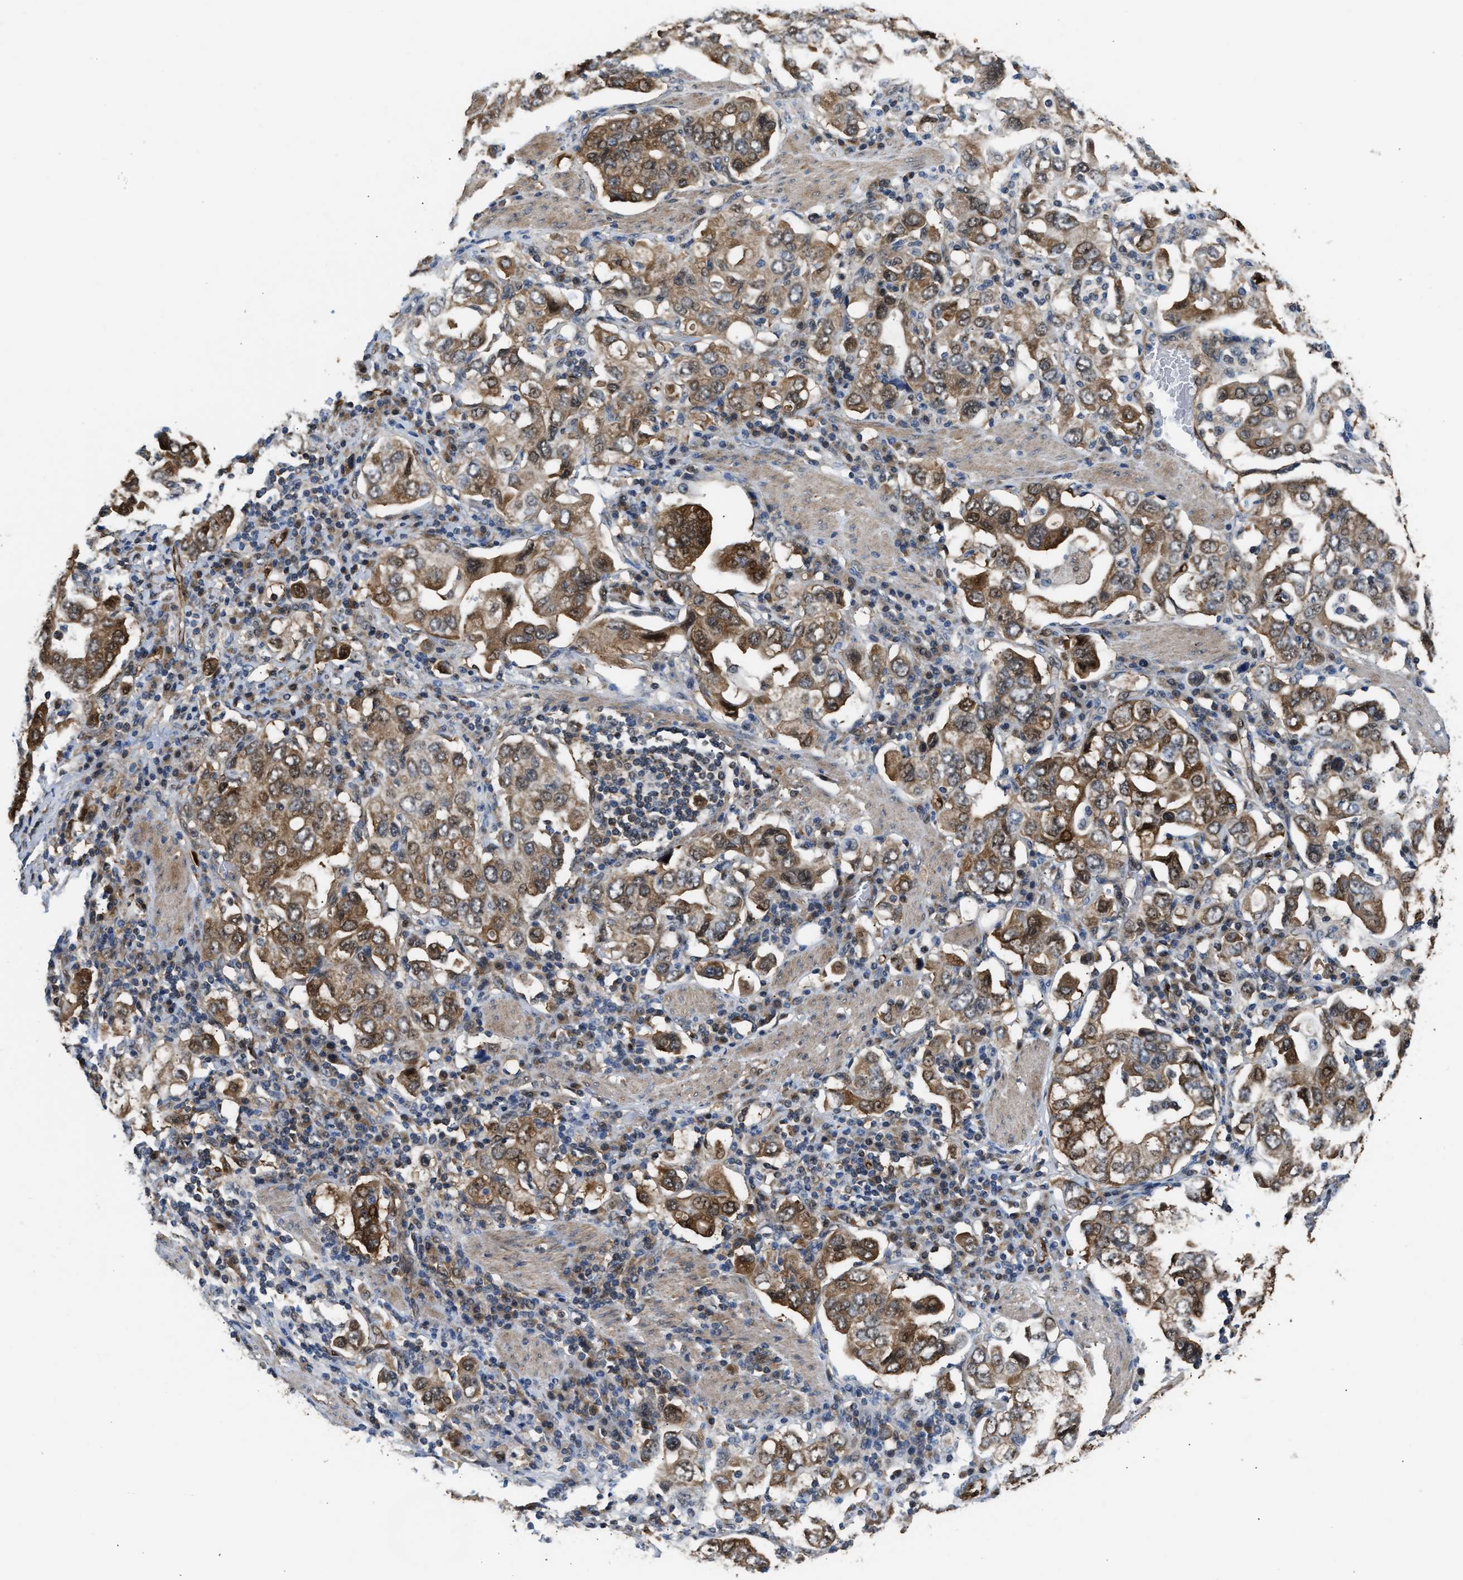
{"staining": {"intensity": "strong", "quantity": ">75%", "location": "cytoplasmic/membranous"}, "tissue": "stomach cancer", "cell_type": "Tumor cells", "image_type": "cancer", "snomed": [{"axis": "morphology", "description": "Adenocarcinoma, NOS"}, {"axis": "topography", "description": "Stomach, upper"}], "caption": "High-magnification brightfield microscopy of stomach cancer (adenocarcinoma) stained with DAB (brown) and counterstained with hematoxylin (blue). tumor cells exhibit strong cytoplasmic/membranous expression is present in about>75% of cells.", "gene": "PPA1", "patient": {"sex": "male", "age": 62}}